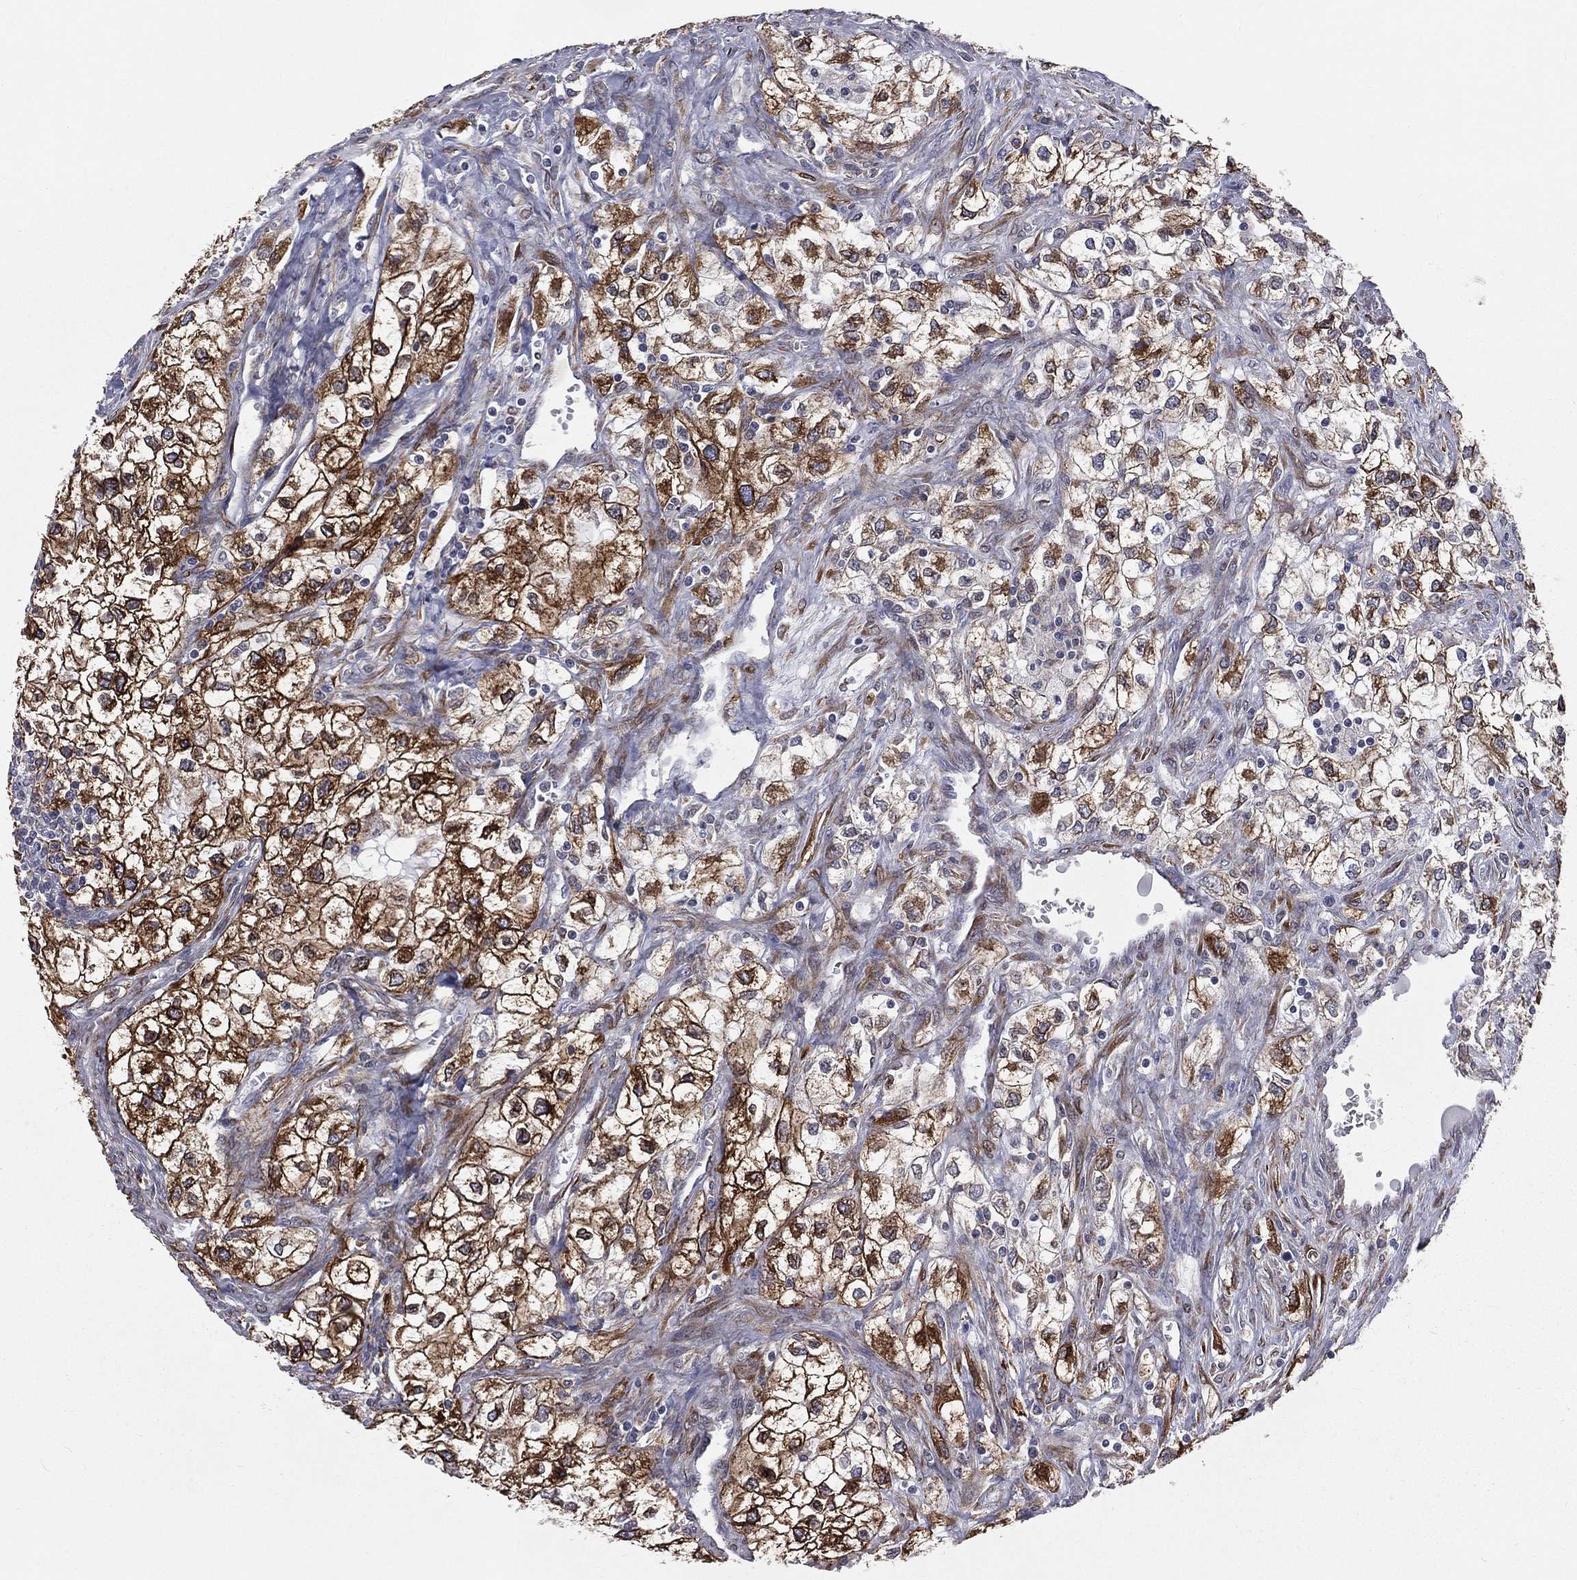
{"staining": {"intensity": "strong", "quantity": "25%-75%", "location": "cytoplasmic/membranous"}, "tissue": "renal cancer", "cell_type": "Tumor cells", "image_type": "cancer", "snomed": [{"axis": "morphology", "description": "Adenocarcinoma, NOS"}, {"axis": "topography", "description": "Kidney"}], "caption": "This is an image of IHC staining of renal cancer (adenocarcinoma), which shows strong staining in the cytoplasmic/membranous of tumor cells.", "gene": "PGRMC1", "patient": {"sex": "male", "age": 59}}